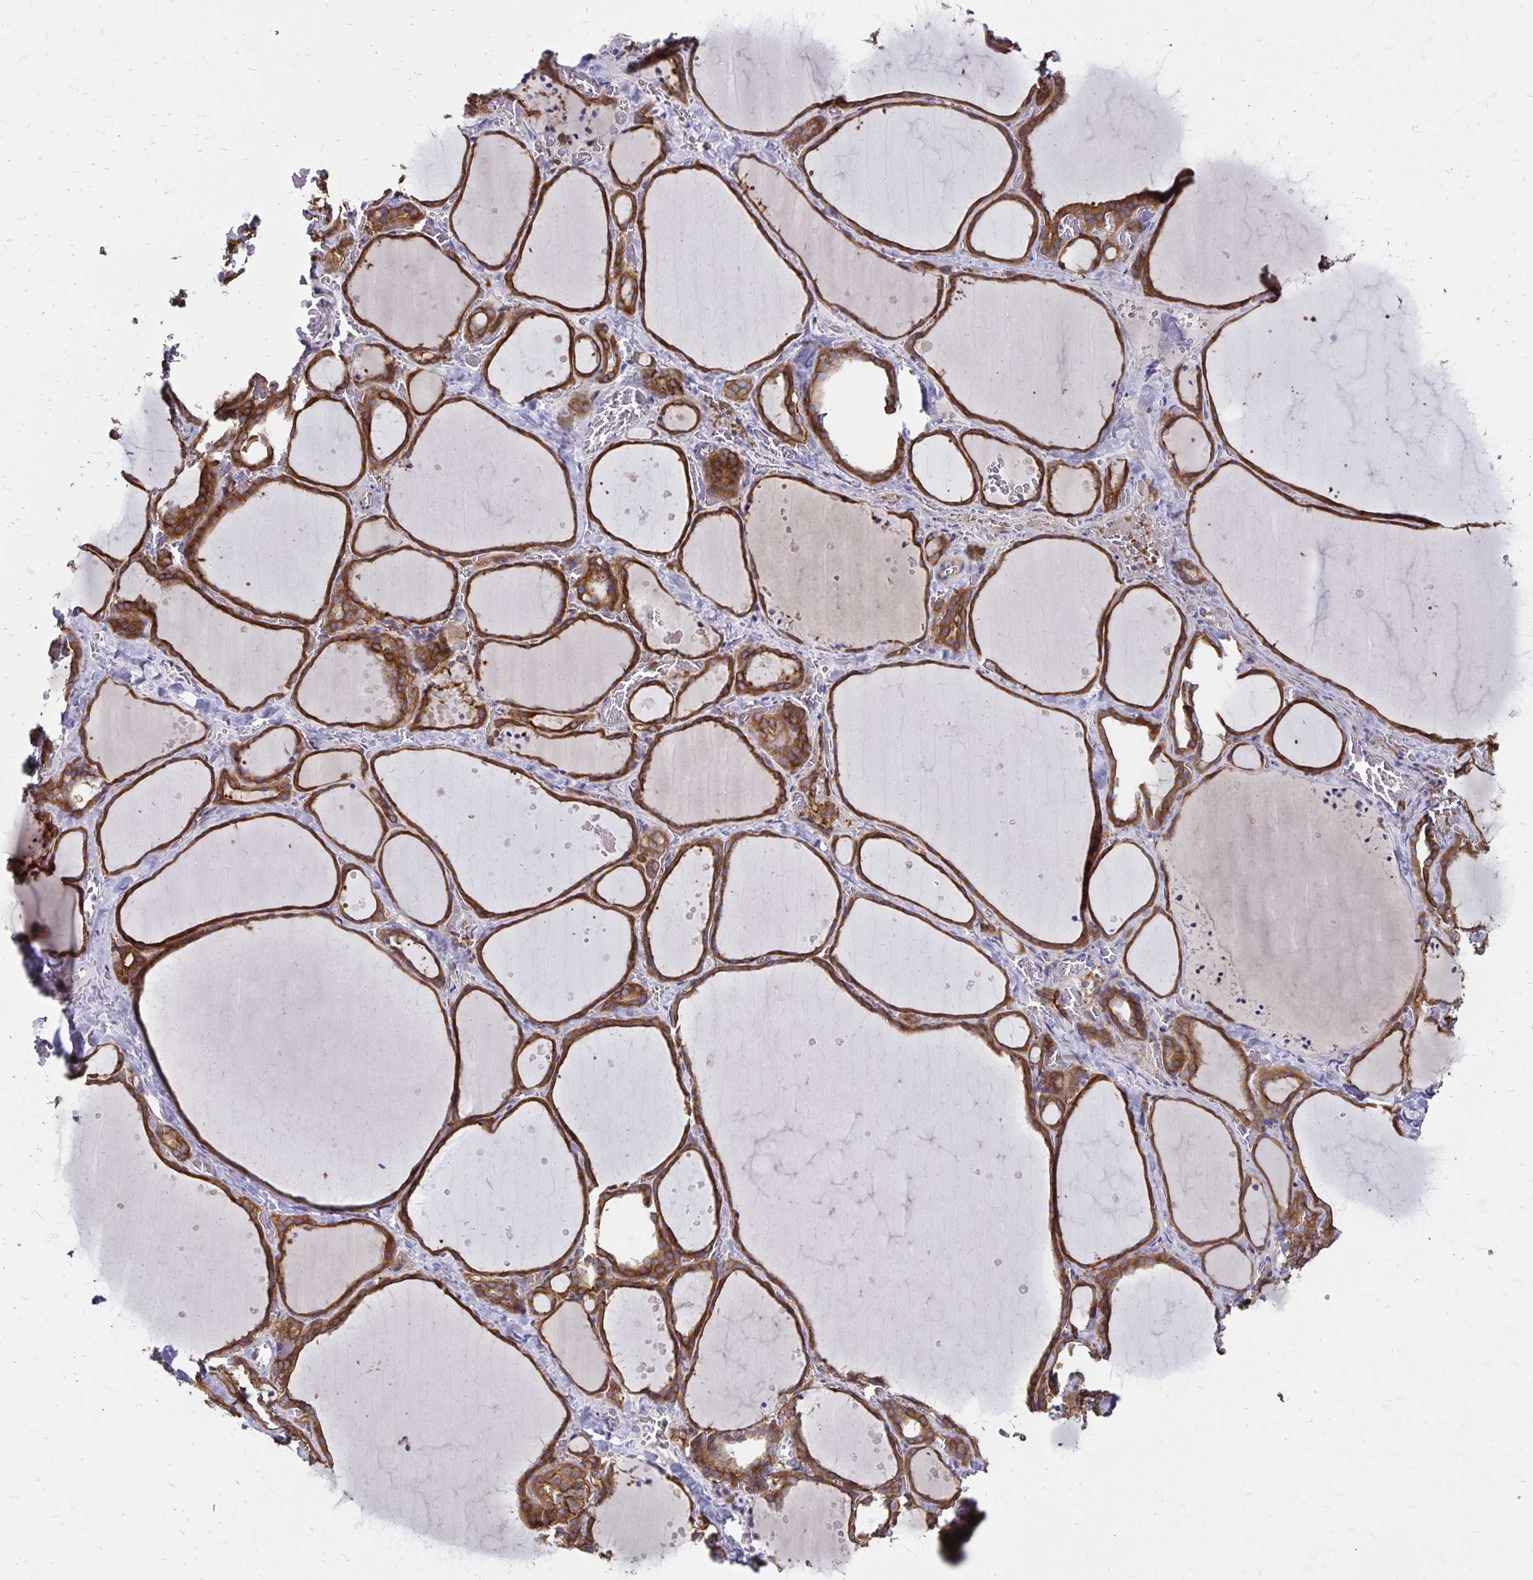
{"staining": {"intensity": "moderate", "quantity": ">75%", "location": "cytoplasmic/membranous"}, "tissue": "thyroid gland", "cell_type": "Glandular cells", "image_type": "normal", "snomed": [{"axis": "morphology", "description": "Normal tissue, NOS"}, {"axis": "topography", "description": "Thyroid gland"}], "caption": "Thyroid gland stained with immunohistochemistry (IHC) displays moderate cytoplasmic/membranous positivity in approximately >75% of glandular cells.", "gene": "TNS3", "patient": {"sex": "female", "age": 36}}